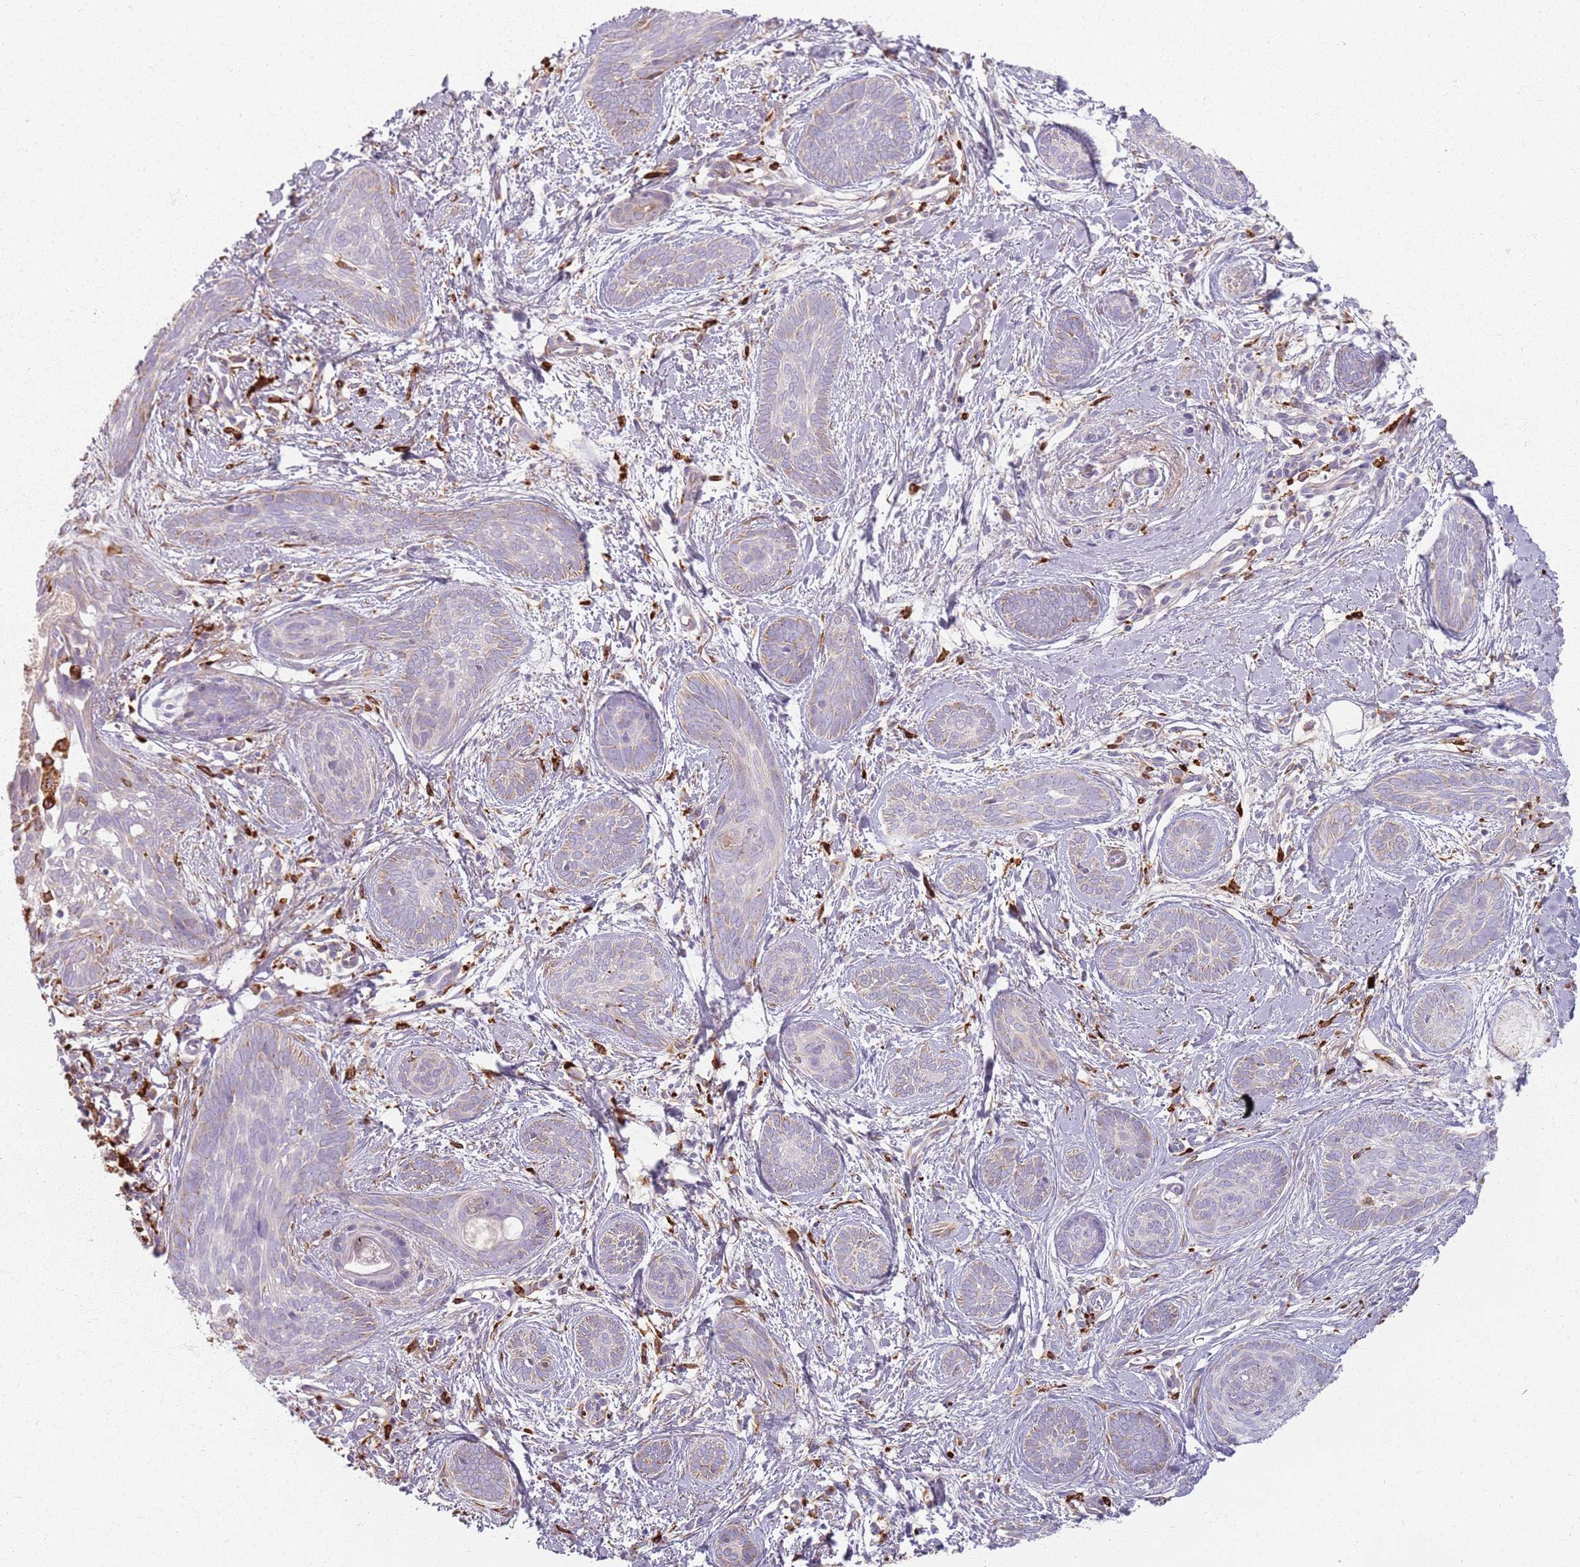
{"staining": {"intensity": "moderate", "quantity": "25%-75%", "location": "cytoplasmic/membranous"}, "tissue": "skin cancer", "cell_type": "Tumor cells", "image_type": "cancer", "snomed": [{"axis": "morphology", "description": "Basal cell carcinoma"}, {"axis": "topography", "description": "Skin"}], "caption": "This photomicrograph shows skin cancer stained with IHC to label a protein in brown. The cytoplasmic/membranous of tumor cells show moderate positivity for the protein. Nuclei are counter-stained blue.", "gene": "COLGALT1", "patient": {"sex": "female", "age": 81}}